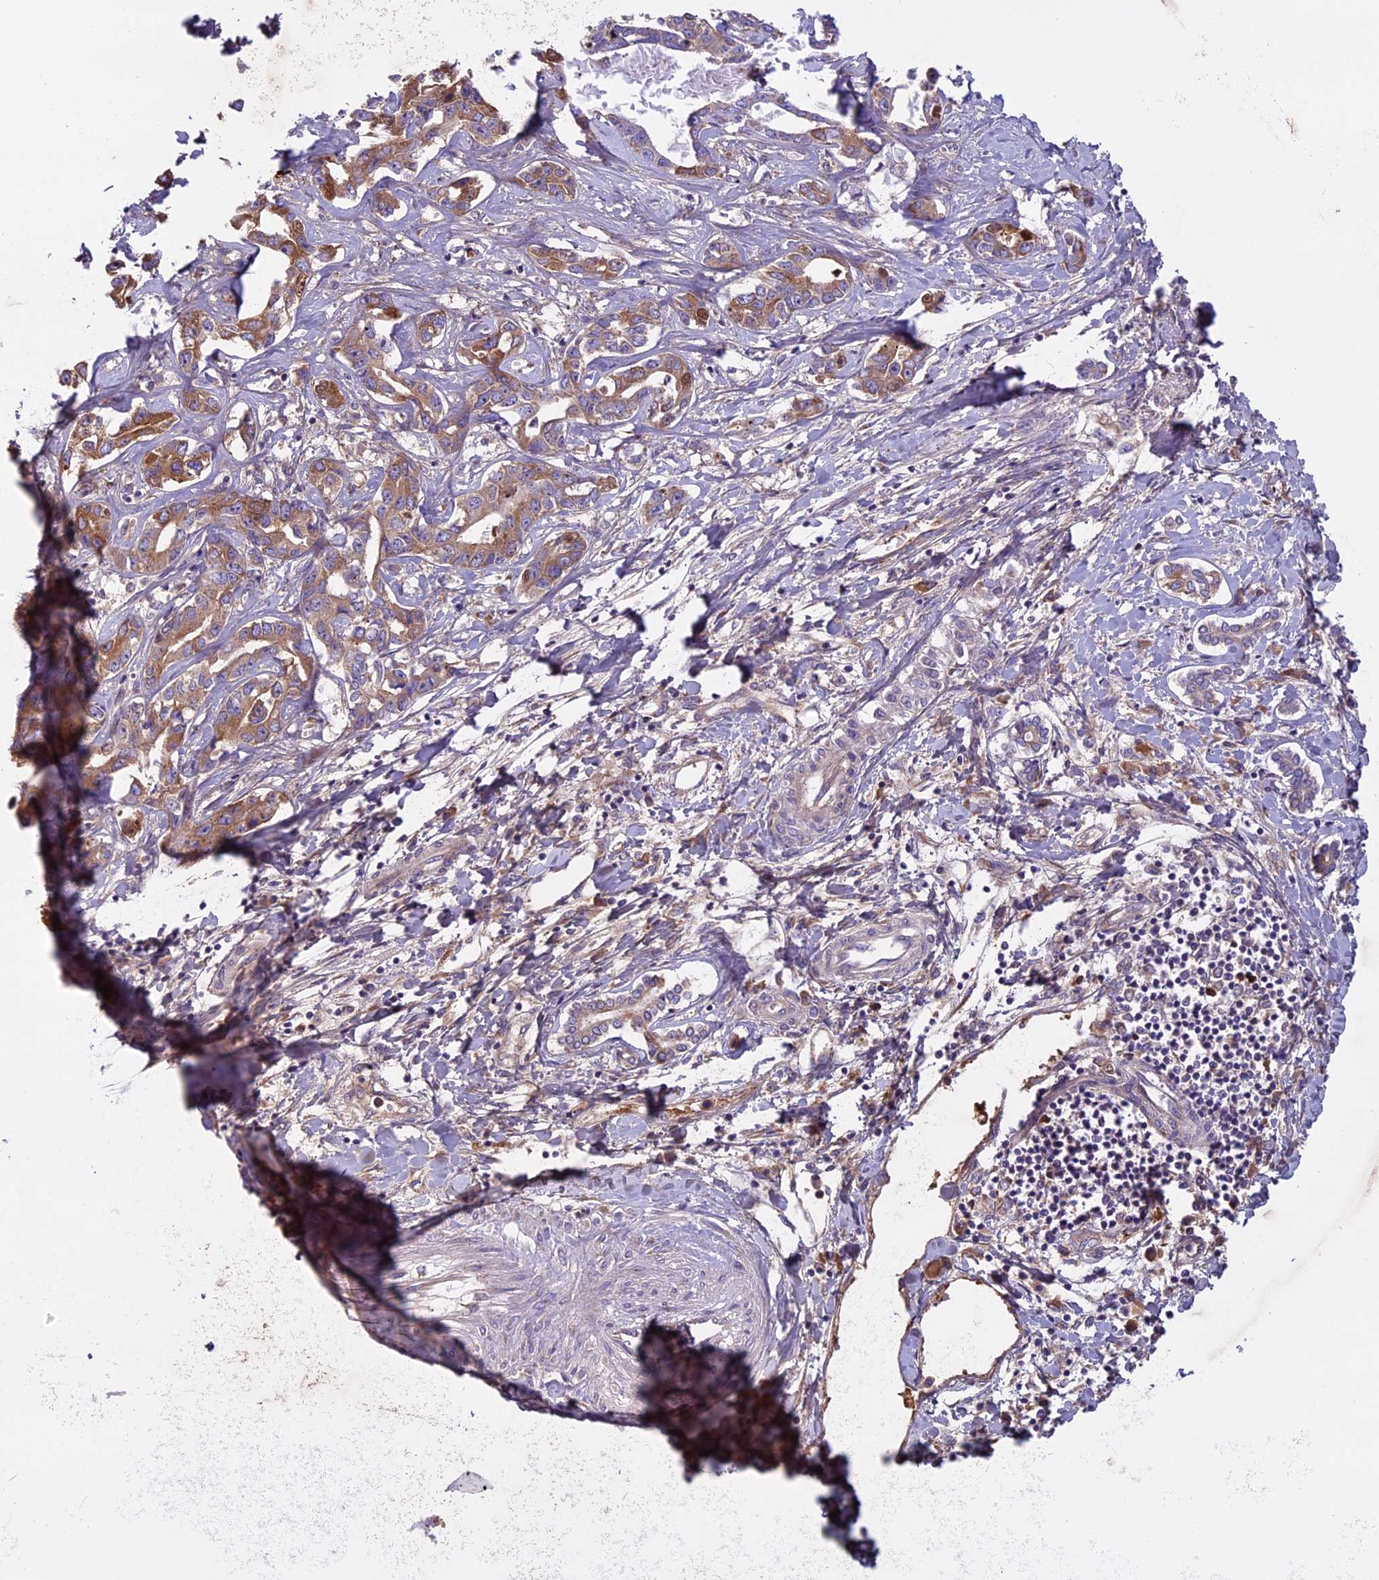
{"staining": {"intensity": "moderate", "quantity": ">75%", "location": "cytoplasmic/membranous"}, "tissue": "liver cancer", "cell_type": "Tumor cells", "image_type": "cancer", "snomed": [{"axis": "morphology", "description": "Cholangiocarcinoma"}, {"axis": "topography", "description": "Liver"}], "caption": "This is a micrograph of IHC staining of liver cancer (cholangiocarcinoma), which shows moderate positivity in the cytoplasmic/membranous of tumor cells.", "gene": "DCTN5", "patient": {"sex": "male", "age": 59}}